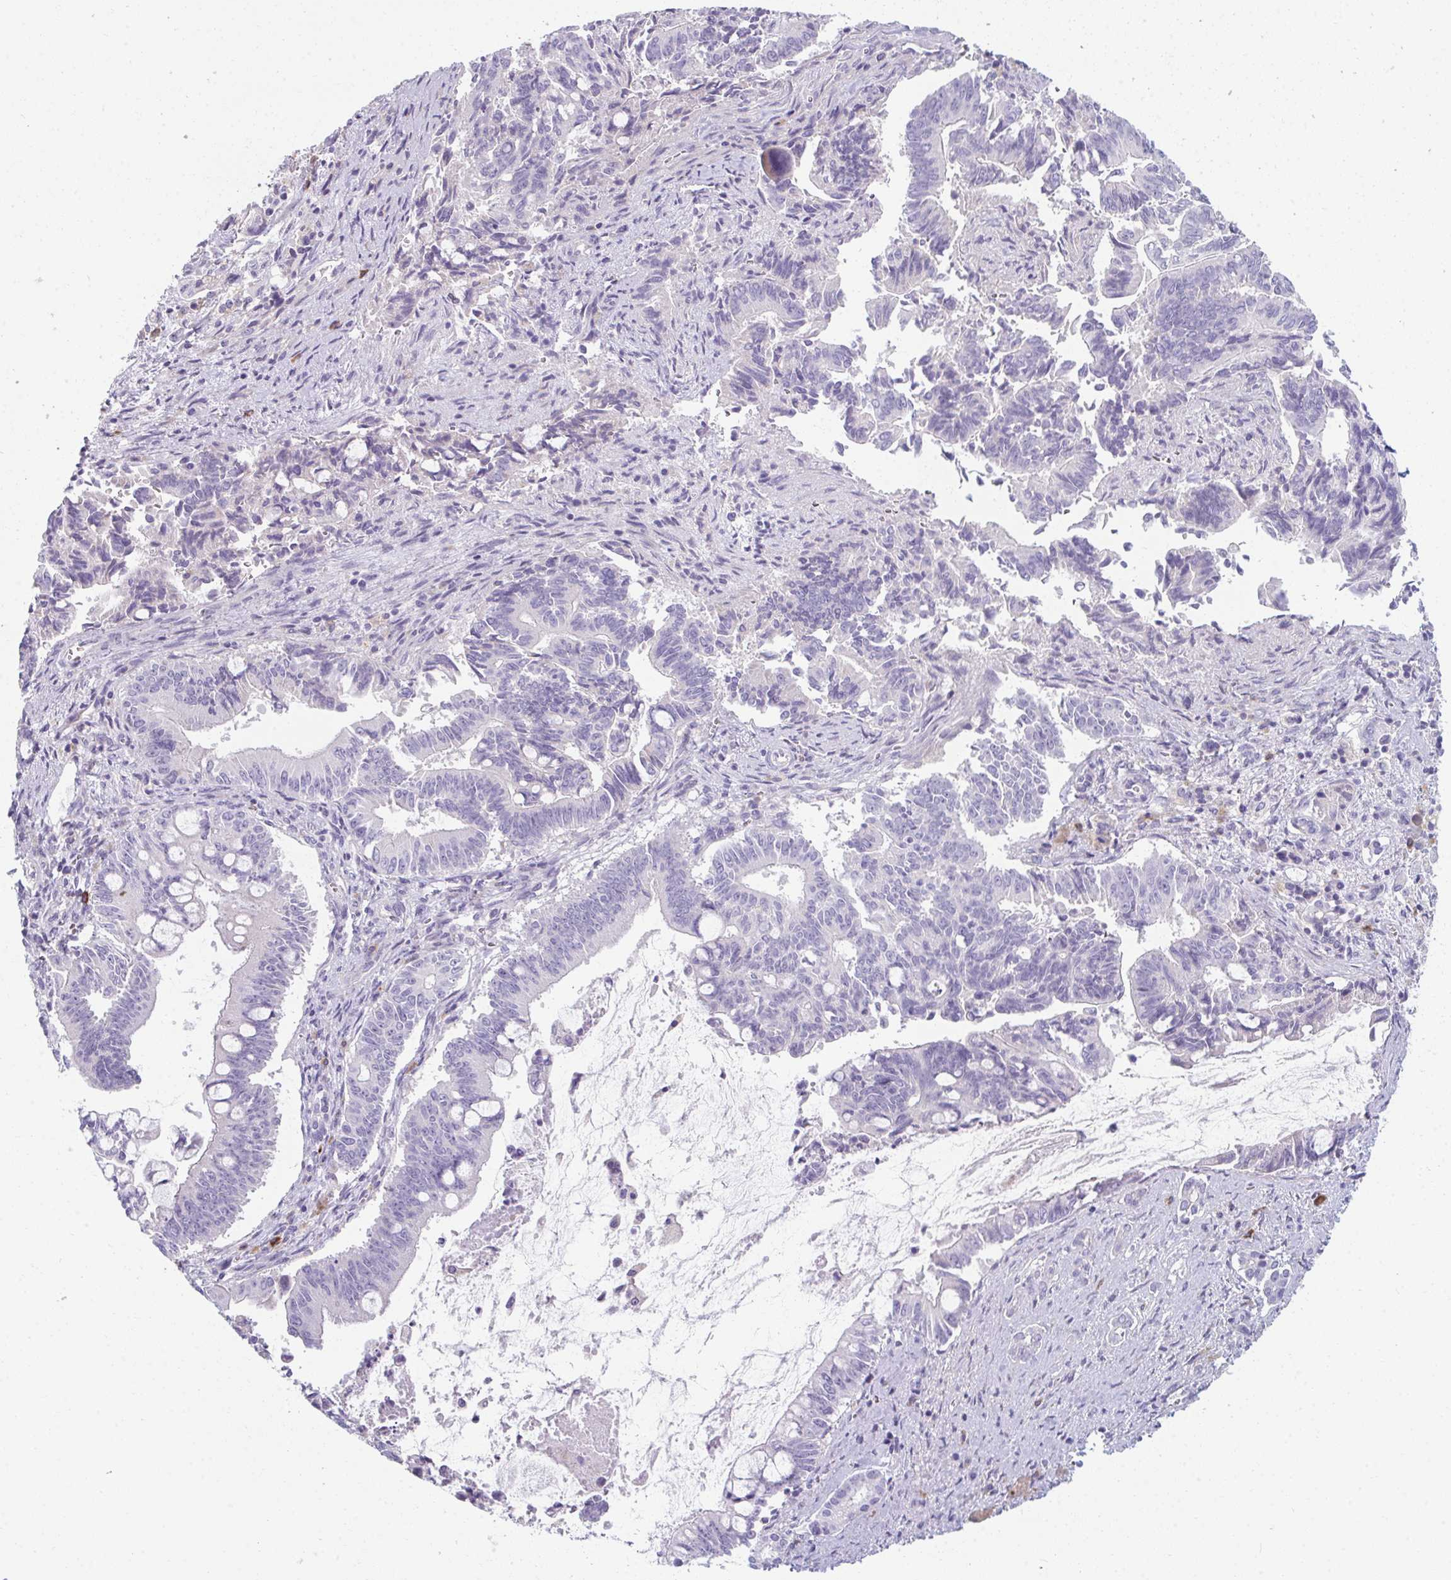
{"staining": {"intensity": "negative", "quantity": "none", "location": "none"}, "tissue": "pancreatic cancer", "cell_type": "Tumor cells", "image_type": "cancer", "snomed": [{"axis": "morphology", "description": "Adenocarcinoma, NOS"}, {"axis": "topography", "description": "Pancreas"}], "caption": "Immunohistochemistry (IHC) histopathology image of pancreatic adenocarcinoma stained for a protein (brown), which exhibits no positivity in tumor cells. (DAB (3,3'-diaminobenzidine) immunohistochemistry with hematoxylin counter stain).", "gene": "EIF1AD", "patient": {"sex": "male", "age": 68}}